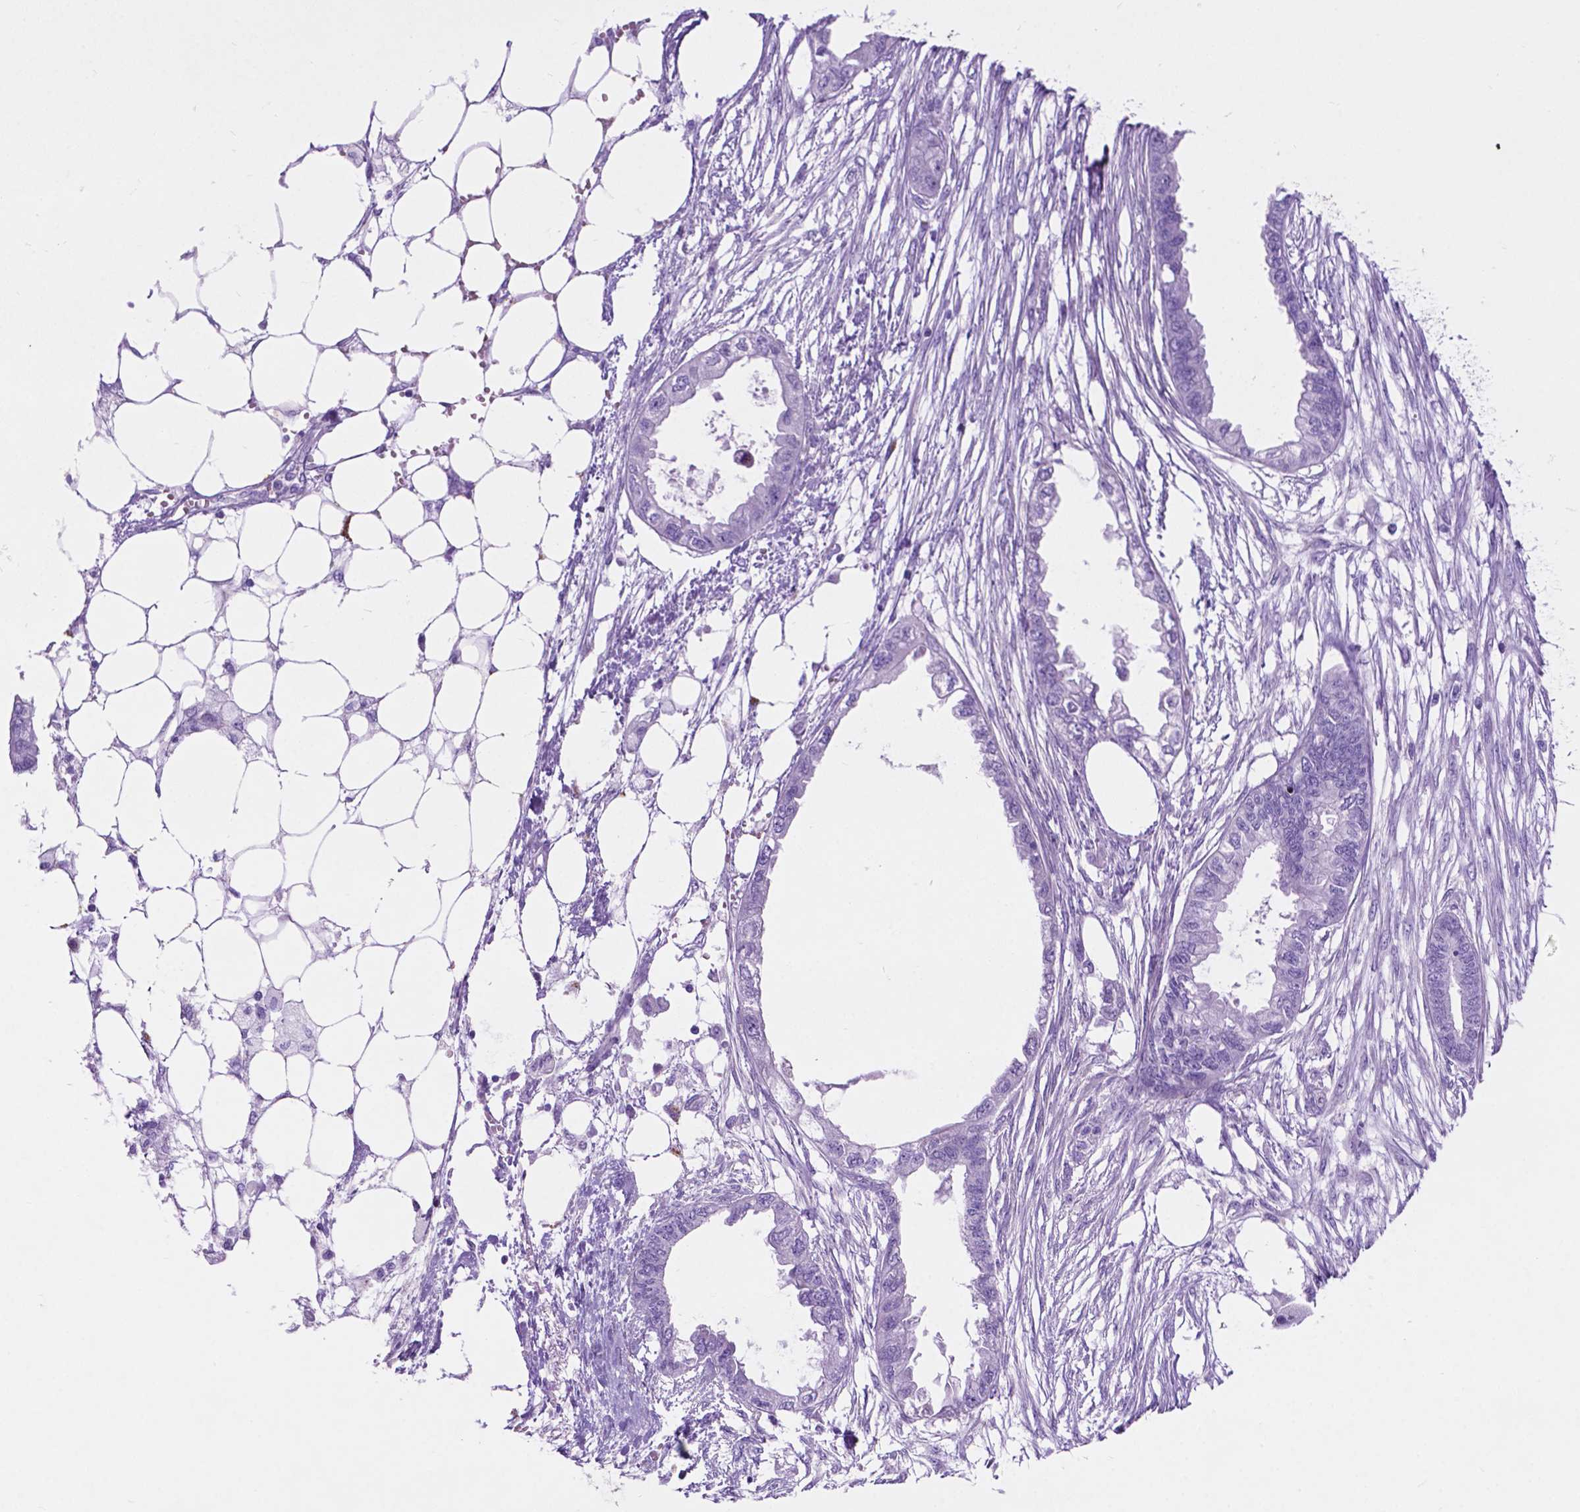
{"staining": {"intensity": "negative", "quantity": "none", "location": "none"}, "tissue": "endometrial cancer", "cell_type": "Tumor cells", "image_type": "cancer", "snomed": [{"axis": "morphology", "description": "Adenocarcinoma, NOS"}, {"axis": "morphology", "description": "Adenocarcinoma, metastatic, NOS"}, {"axis": "topography", "description": "Adipose tissue"}, {"axis": "topography", "description": "Endometrium"}], "caption": "High magnification brightfield microscopy of endometrial cancer stained with DAB (3,3'-diaminobenzidine) (brown) and counterstained with hematoxylin (blue): tumor cells show no significant positivity.", "gene": "ASPG", "patient": {"sex": "female", "age": 67}}